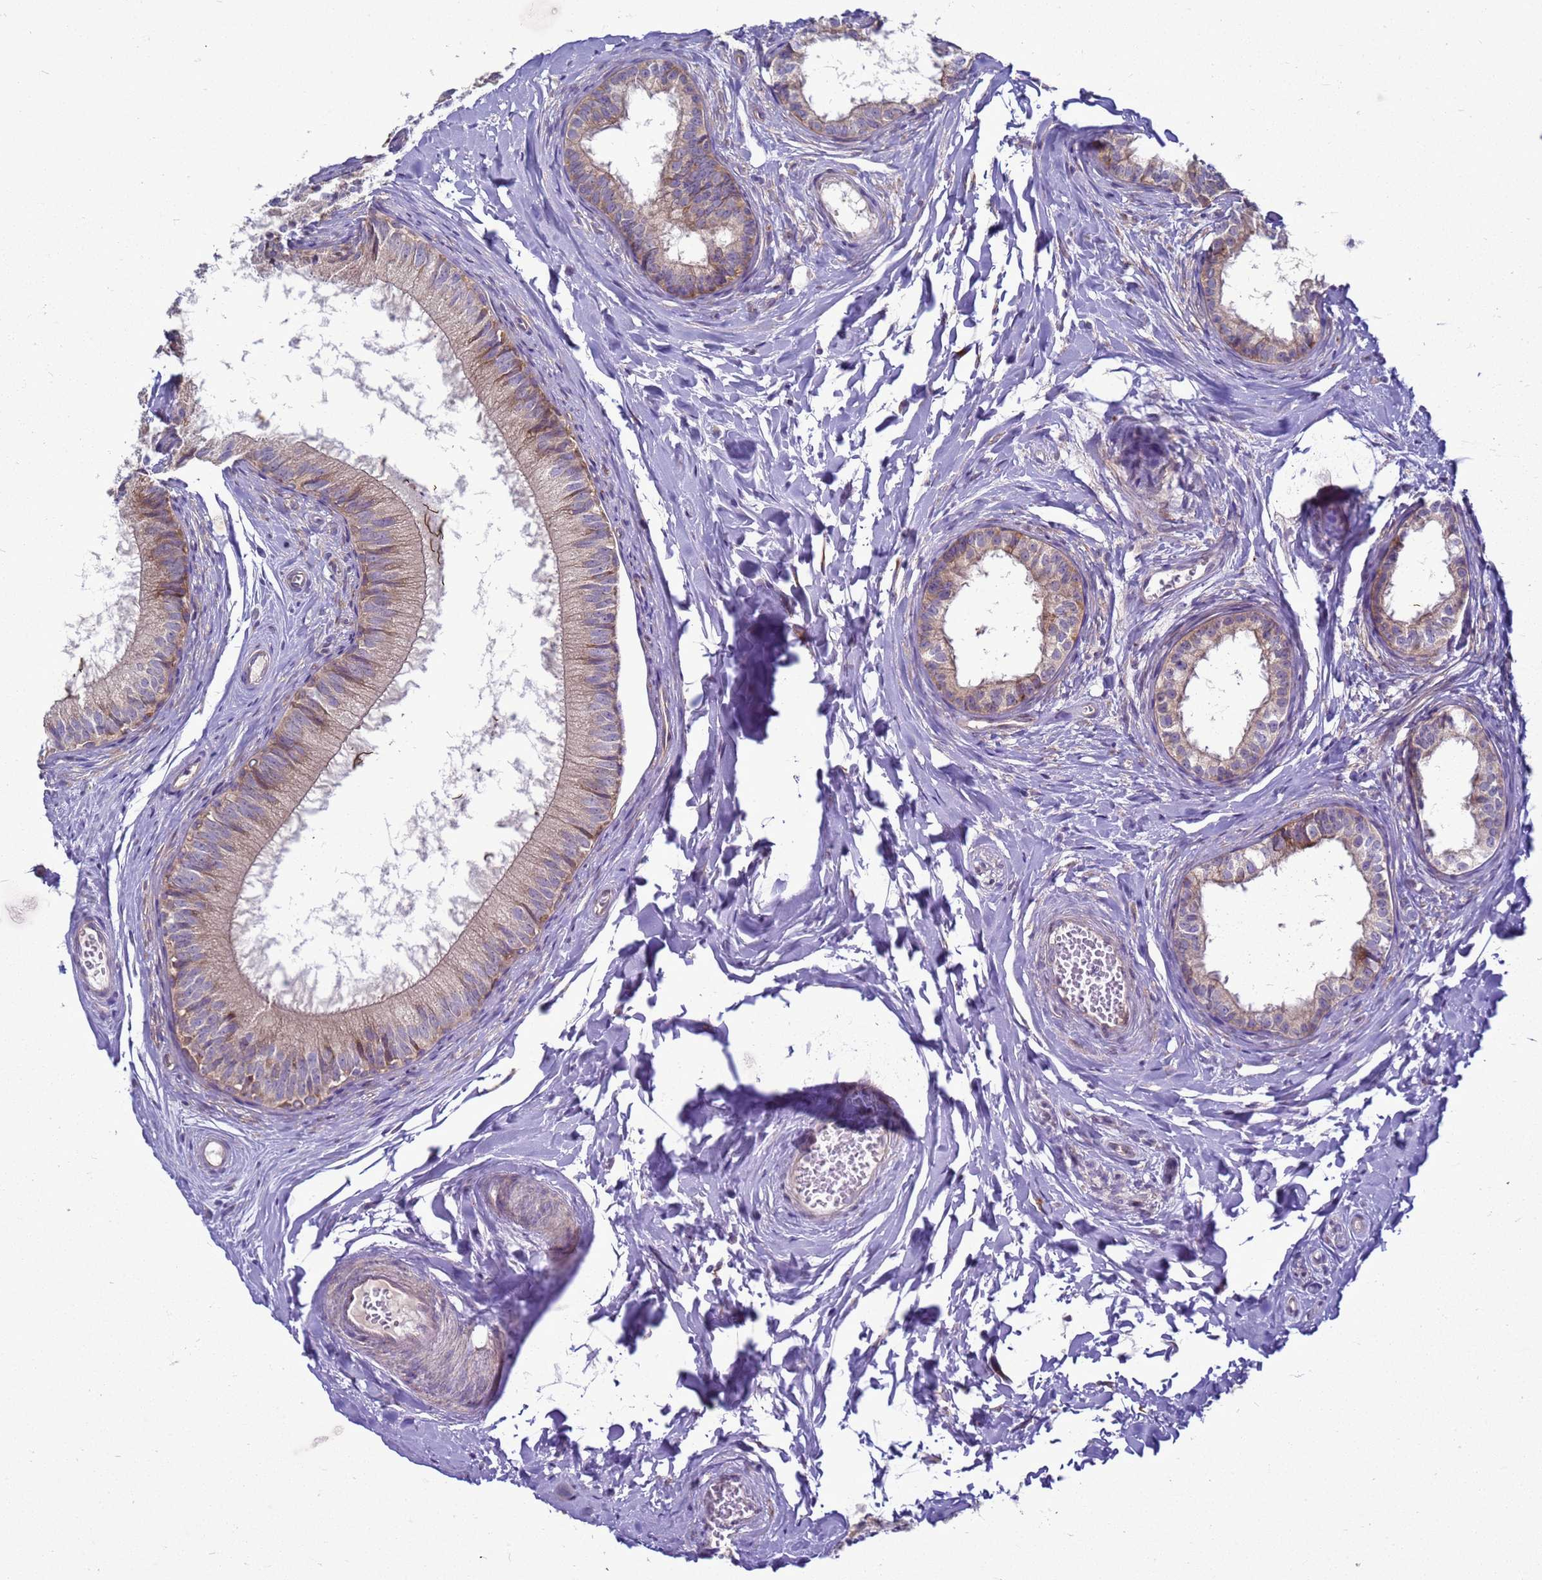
{"staining": {"intensity": "weak", "quantity": ">75%", "location": "cytoplasmic/membranous"}, "tissue": "epididymis", "cell_type": "Glandular cells", "image_type": "normal", "snomed": [{"axis": "morphology", "description": "Normal tissue, NOS"}, {"axis": "topography", "description": "Epididymis"}], "caption": "An immunohistochemistry (IHC) histopathology image of unremarkable tissue is shown. Protein staining in brown shows weak cytoplasmic/membranous positivity in epididymis within glandular cells.", "gene": "MON1B", "patient": {"sex": "male", "age": 34}}